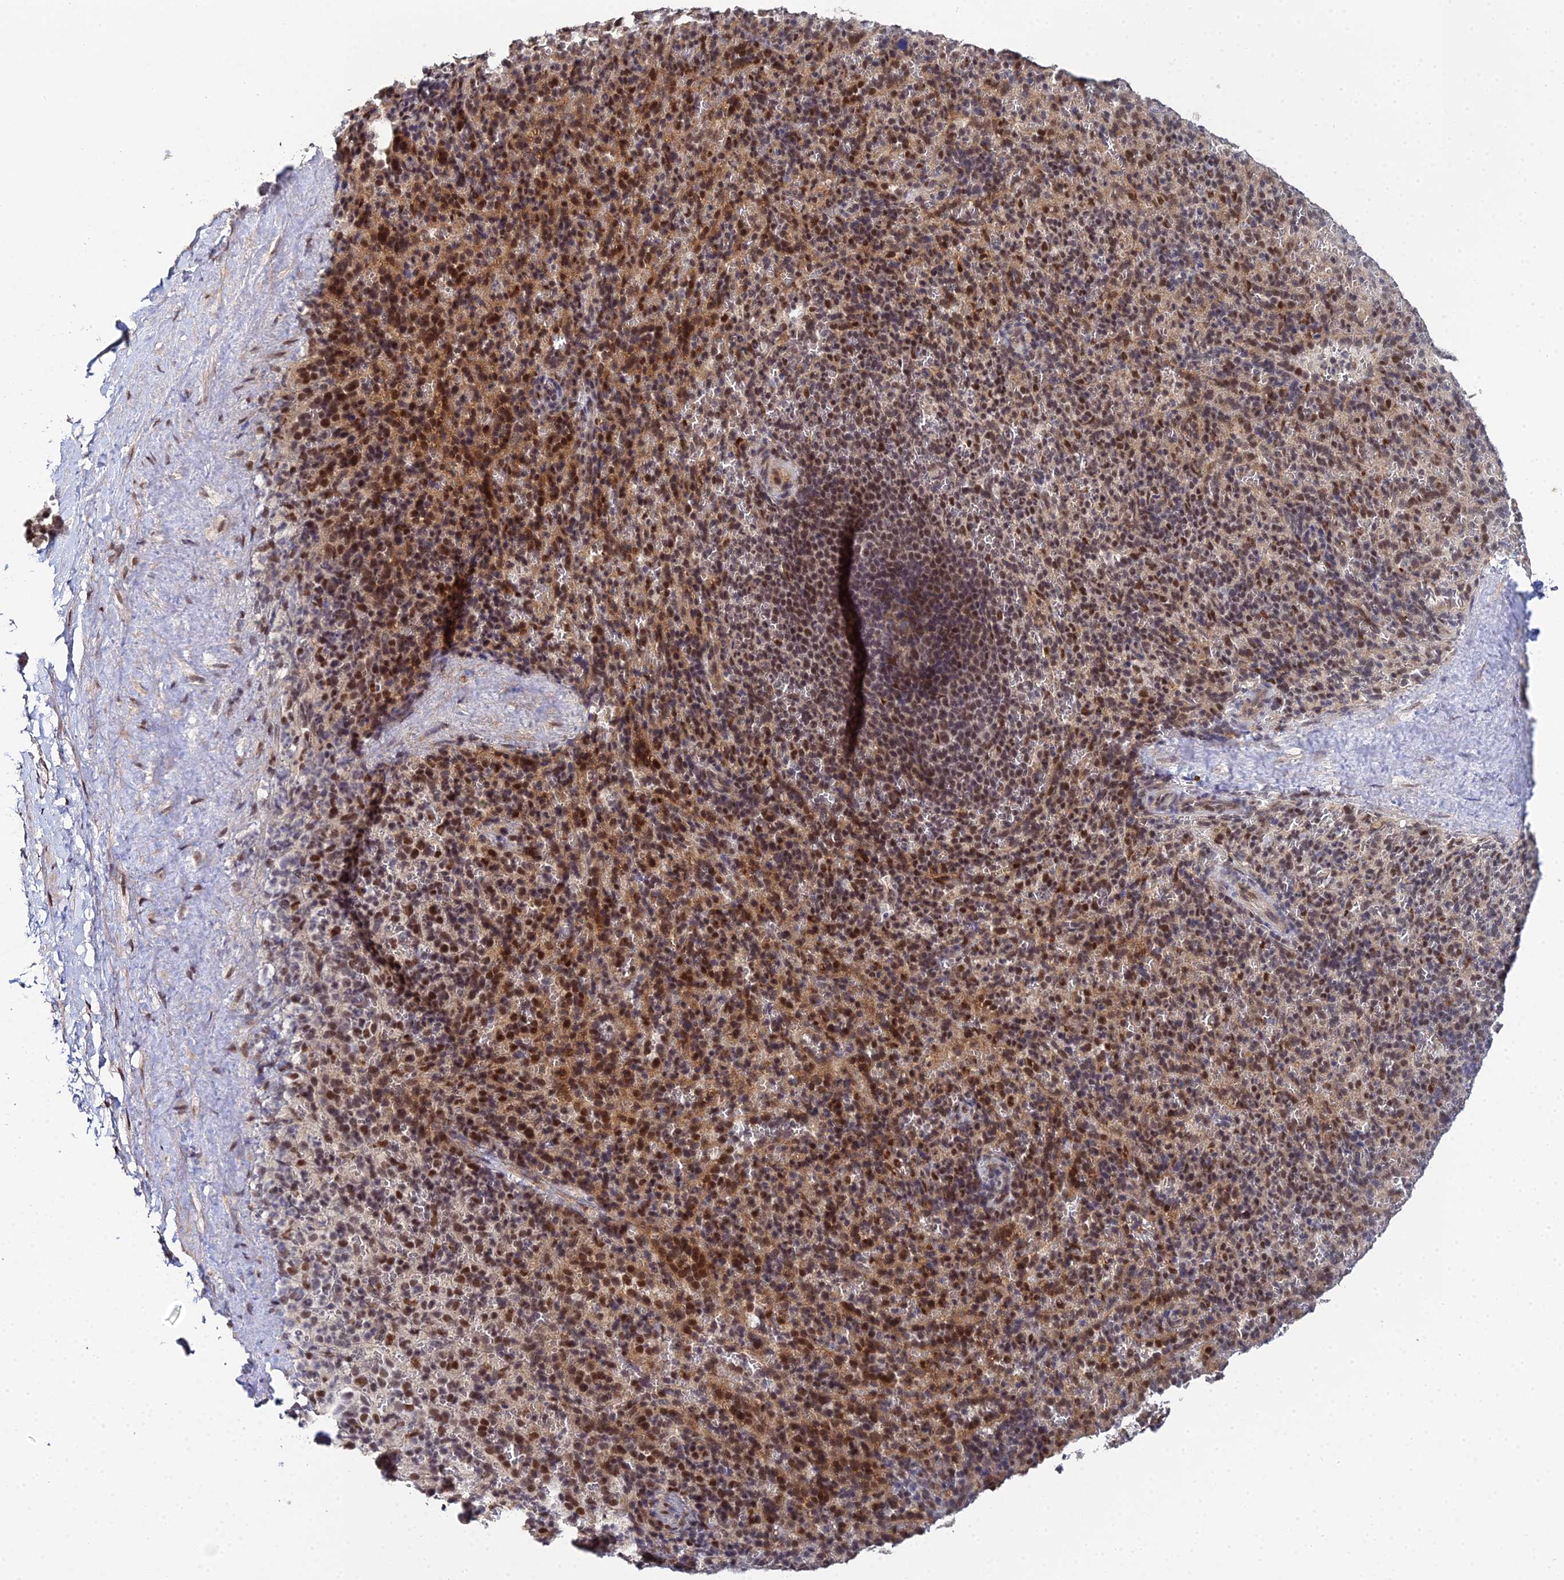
{"staining": {"intensity": "strong", "quantity": "25%-75%", "location": "nuclear"}, "tissue": "spleen", "cell_type": "Cells in red pulp", "image_type": "normal", "snomed": [{"axis": "morphology", "description": "Normal tissue, NOS"}, {"axis": "topography", "description": "Spleen"}], "caption": "Immunohistochemistry of unremarkable spleen shows high levels of strong nuclear staining in approximately 25%-75% of cells in red pulp.", "gene": "BIVM", "patient": {"sex": "female", "age": 21}}